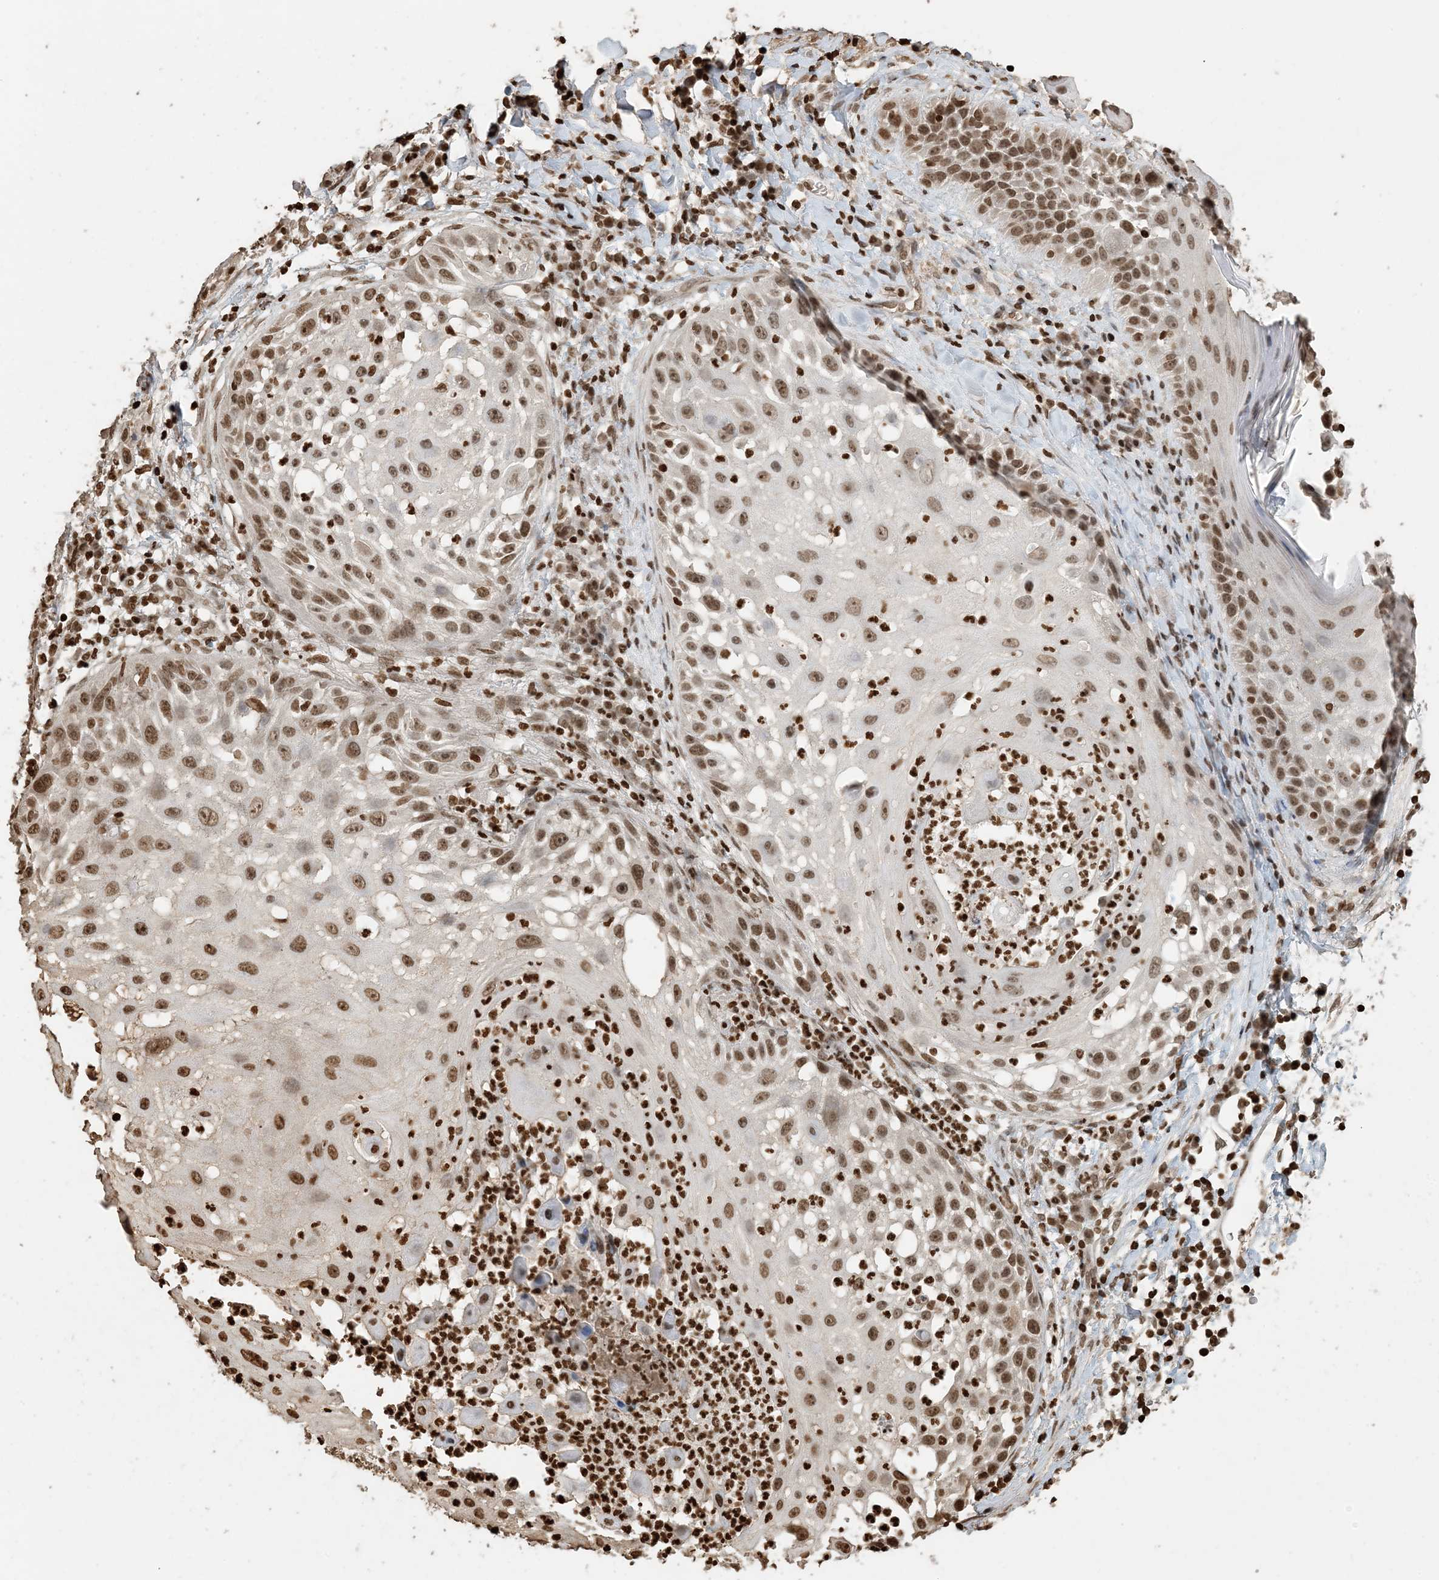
{"staining": {"intensity": "moderate", "quantity": ">75%", "location": "nuclear"}, "tissue": "skin cancer", "cell_type": "Tumor cells", "image_type": "cancer", "snomed": [{"axis": "morphology", "description": "Squamous cell carcinoma, NOS"}, {"axis": "topography", "description": "Skin"}], "caption": "Protein expression analysis of squamous cell carcinoma (skin) displays moderate nuclear positivity in approximately >75% of tumor cells. (DAB IHC with brightfield microscopy, high magnification).", "gene": "H3-3B", "patient": {"sex": "female", "age": 44}}